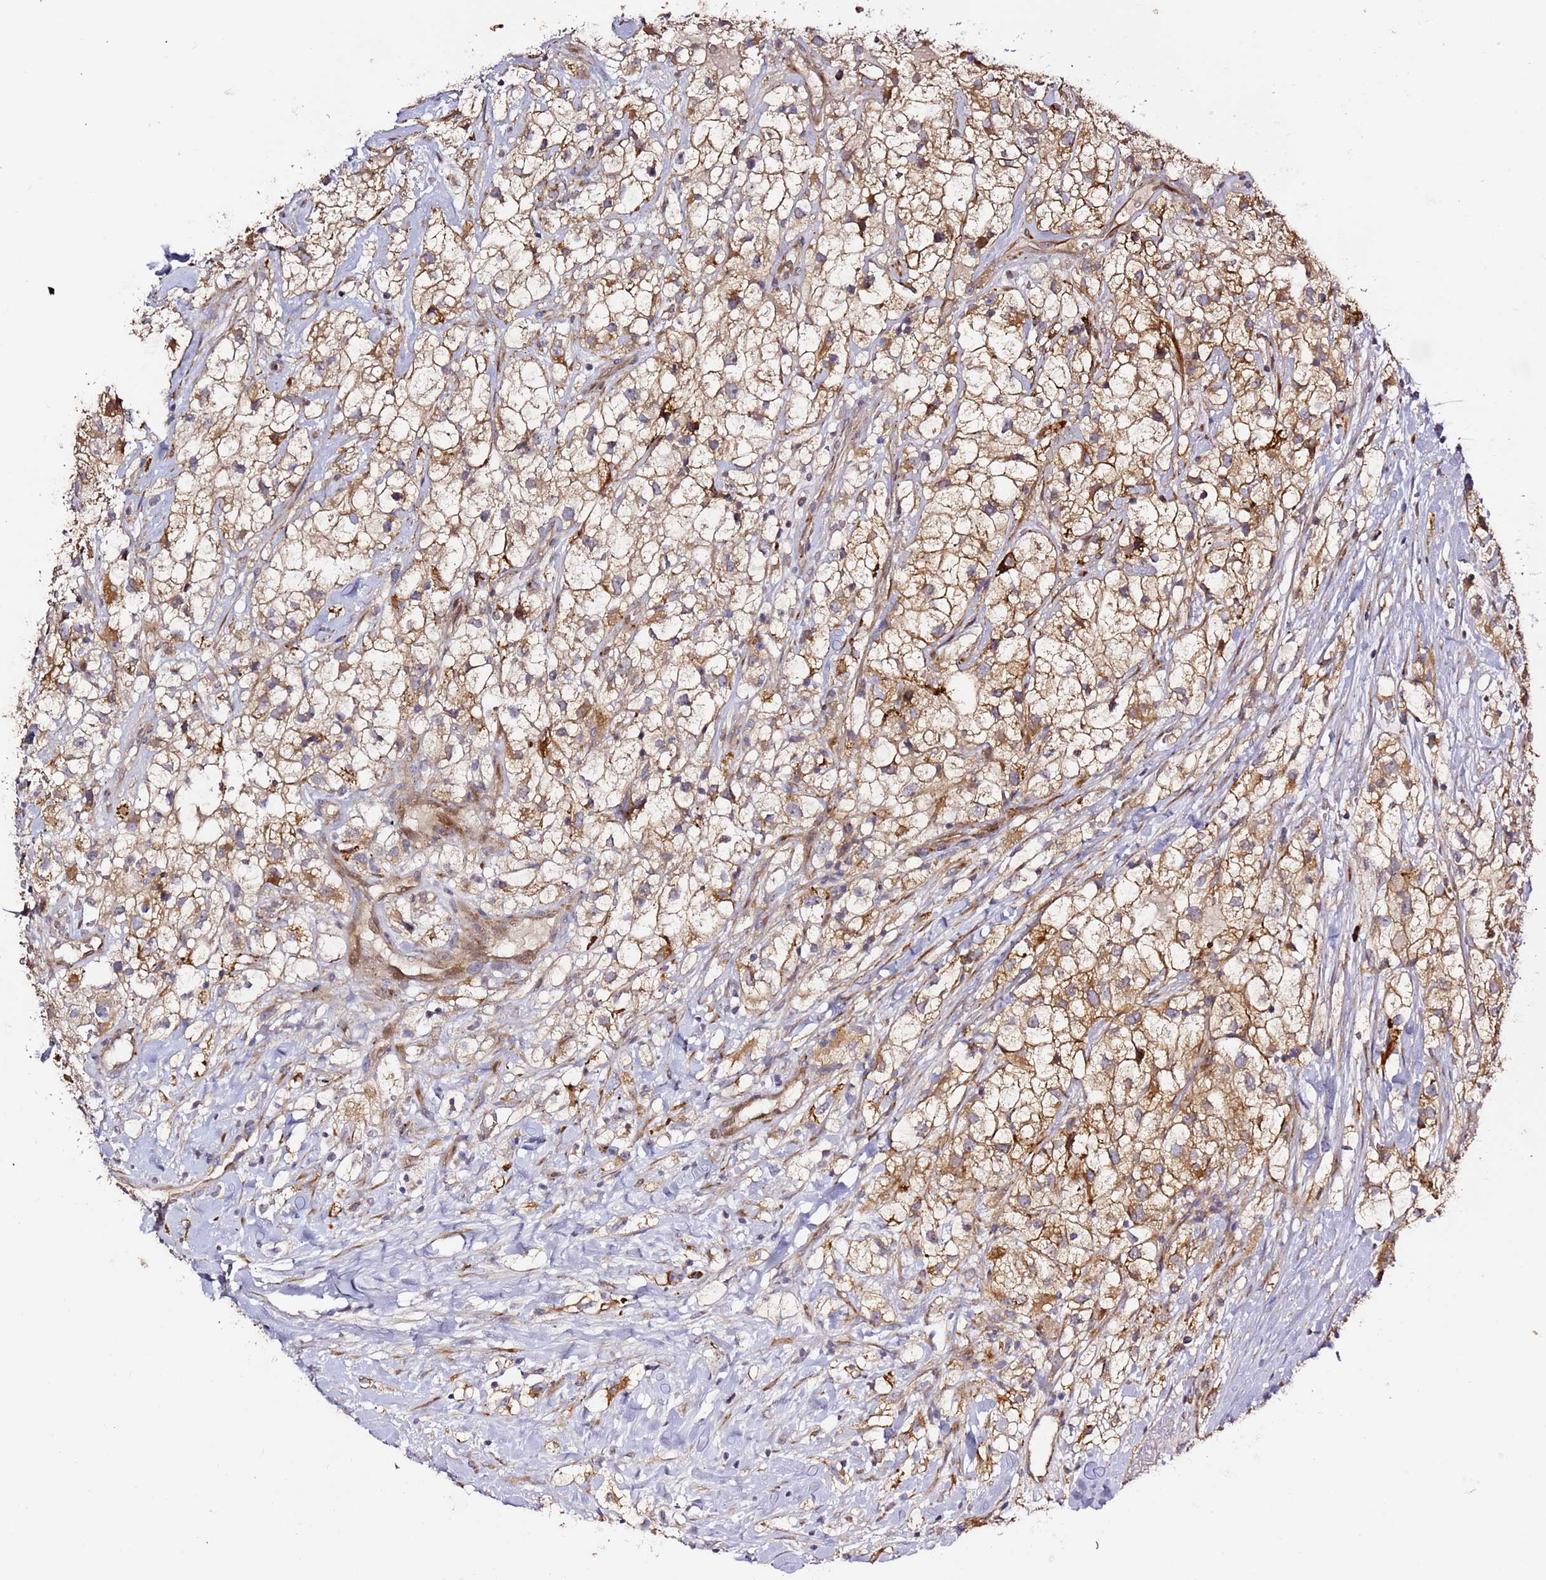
{"staining": {"intensity": "moderate", "quantity": ">75%", "location": "cytoplasmic/membranous"}, "tissue": "renal cancer", "cell_type": "Tumor cells", "image_type": "cancer", "snomed": [{"axis": "morphology", "description": "Adenocarcinoma, NOS"}, {"axis": "topography", "description": "Kidney"}], "caption": "Renal cancer stained with DAB (3,3'-diaminobenzidine) IHC demonstrates medium levels of moderate cytoplasmic/membranous positivity in about >75% of tumor cells.", "gene": "HSD17B7", "patient": {"sex": "male", "age": 59}}